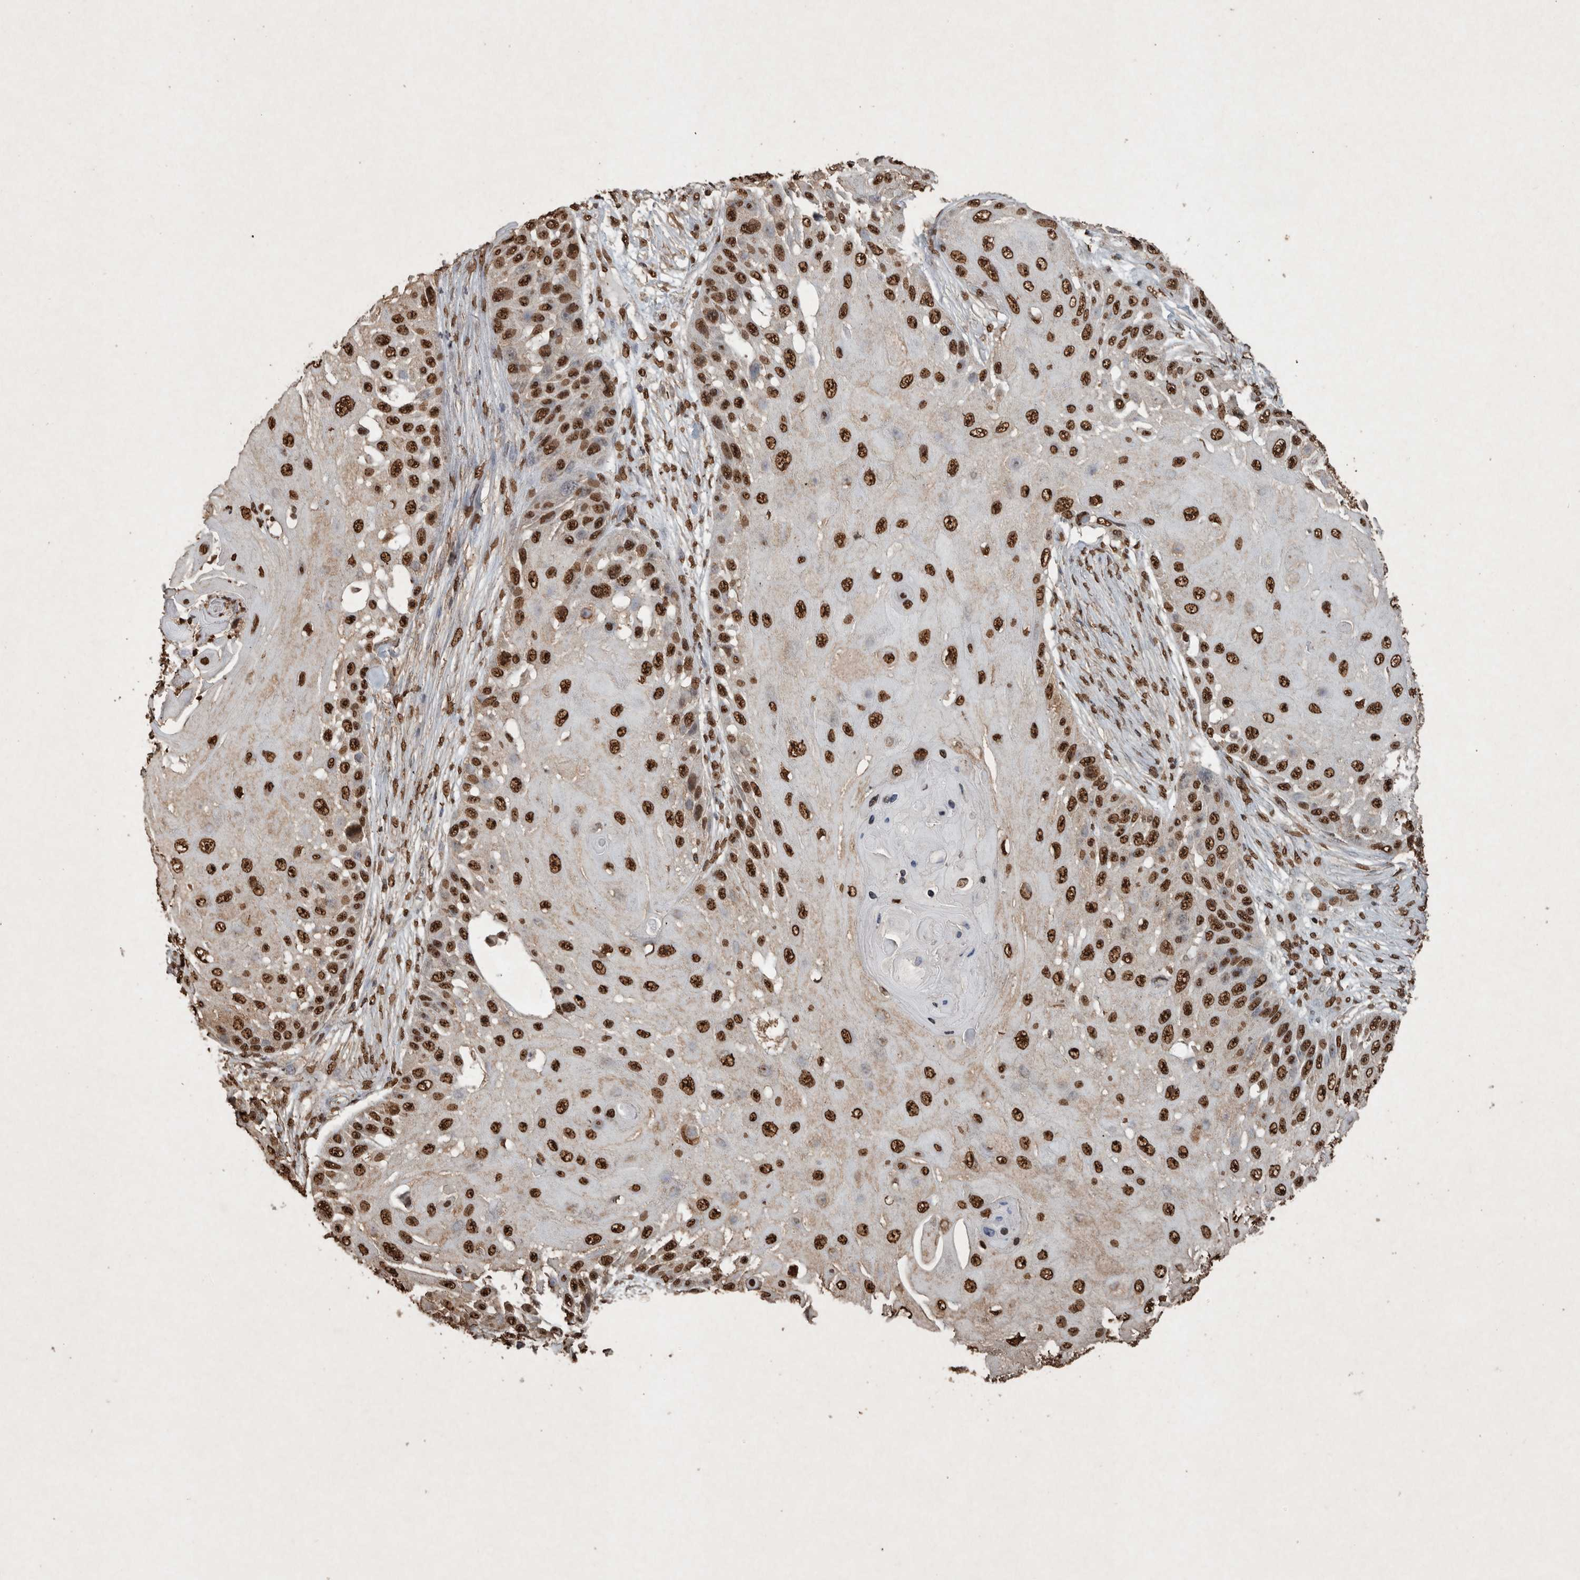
{"staining": {"intensity": "strong", "quantity": ">75%", "location": "nuclear"}, "tissue": "skin cancer", "cell_type": "Tumor cells", "image_type": "cancer", "snomed": [{"axis": "morphology", "description": "Squamous cell carcinoma, NOS"}, {"axis": "topography", "description": "Skin"}], "caption": "A high amount of strong nuclear staining is appreciated in about >75% of tumor cells in squamous cell carcinoma (skin) tissue.", "gene": "FSTL3", "patient": {"sex": "female", "age": 44}}